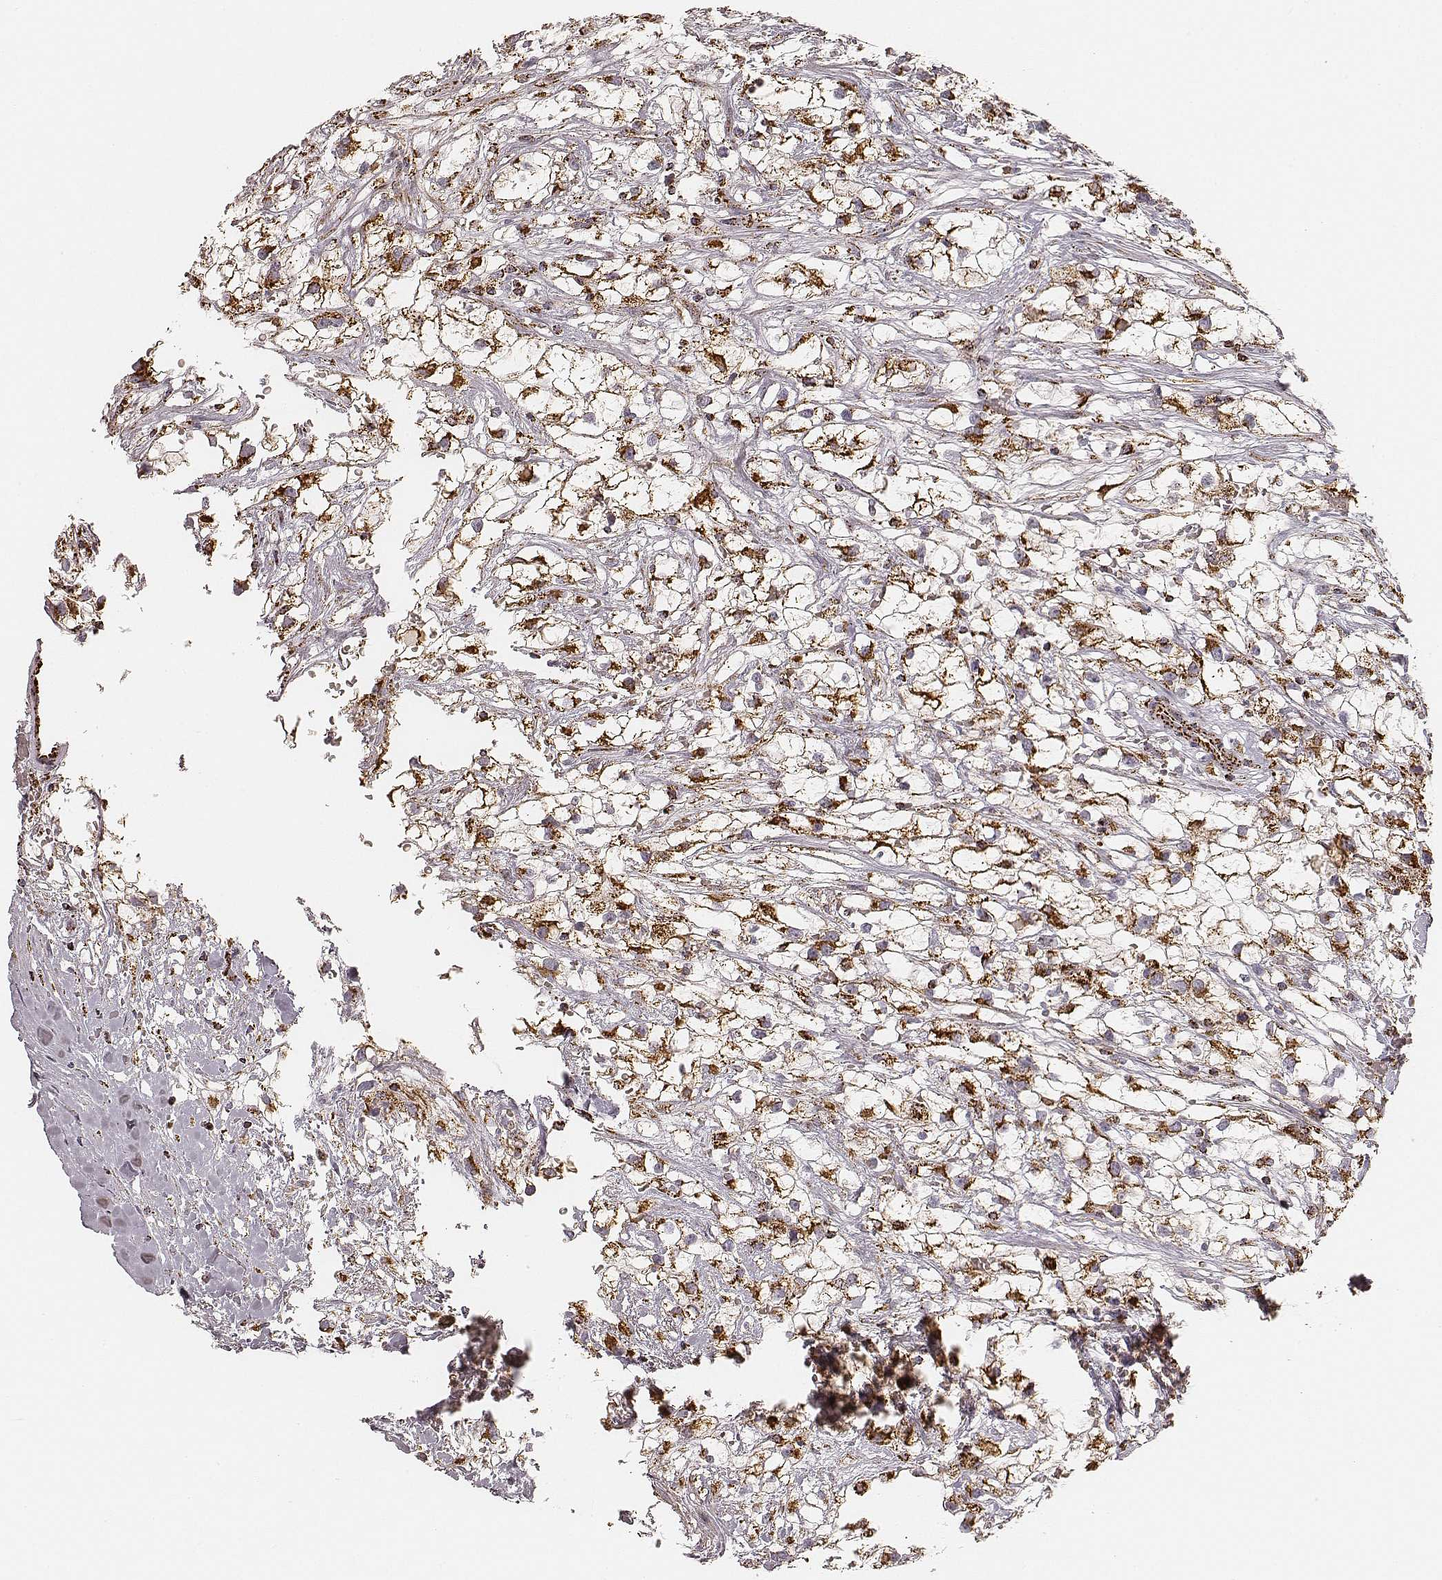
{"staining": {"intensity": "strong", "quantity": ">75%", "location": "cytoplasmic/membranous"}, "tissue": "renal cancer", "cell_type": "Tumor cells", "image_type": "cancer", "snomed": [{"axis": "morphology", "description": "Adenocarcinoma, NOS"}, {"axis": "topography", "description": "Kidney"}], "caption": "A histopathology image of renal cancer stained for a protein displays strong cytoplasmic/membranous brown staining in tumor cells. (Brightfield microscopy of DAB IHC at high magnification).", "gene": "CS", "patient": {"sex": "male", "age": 59}}